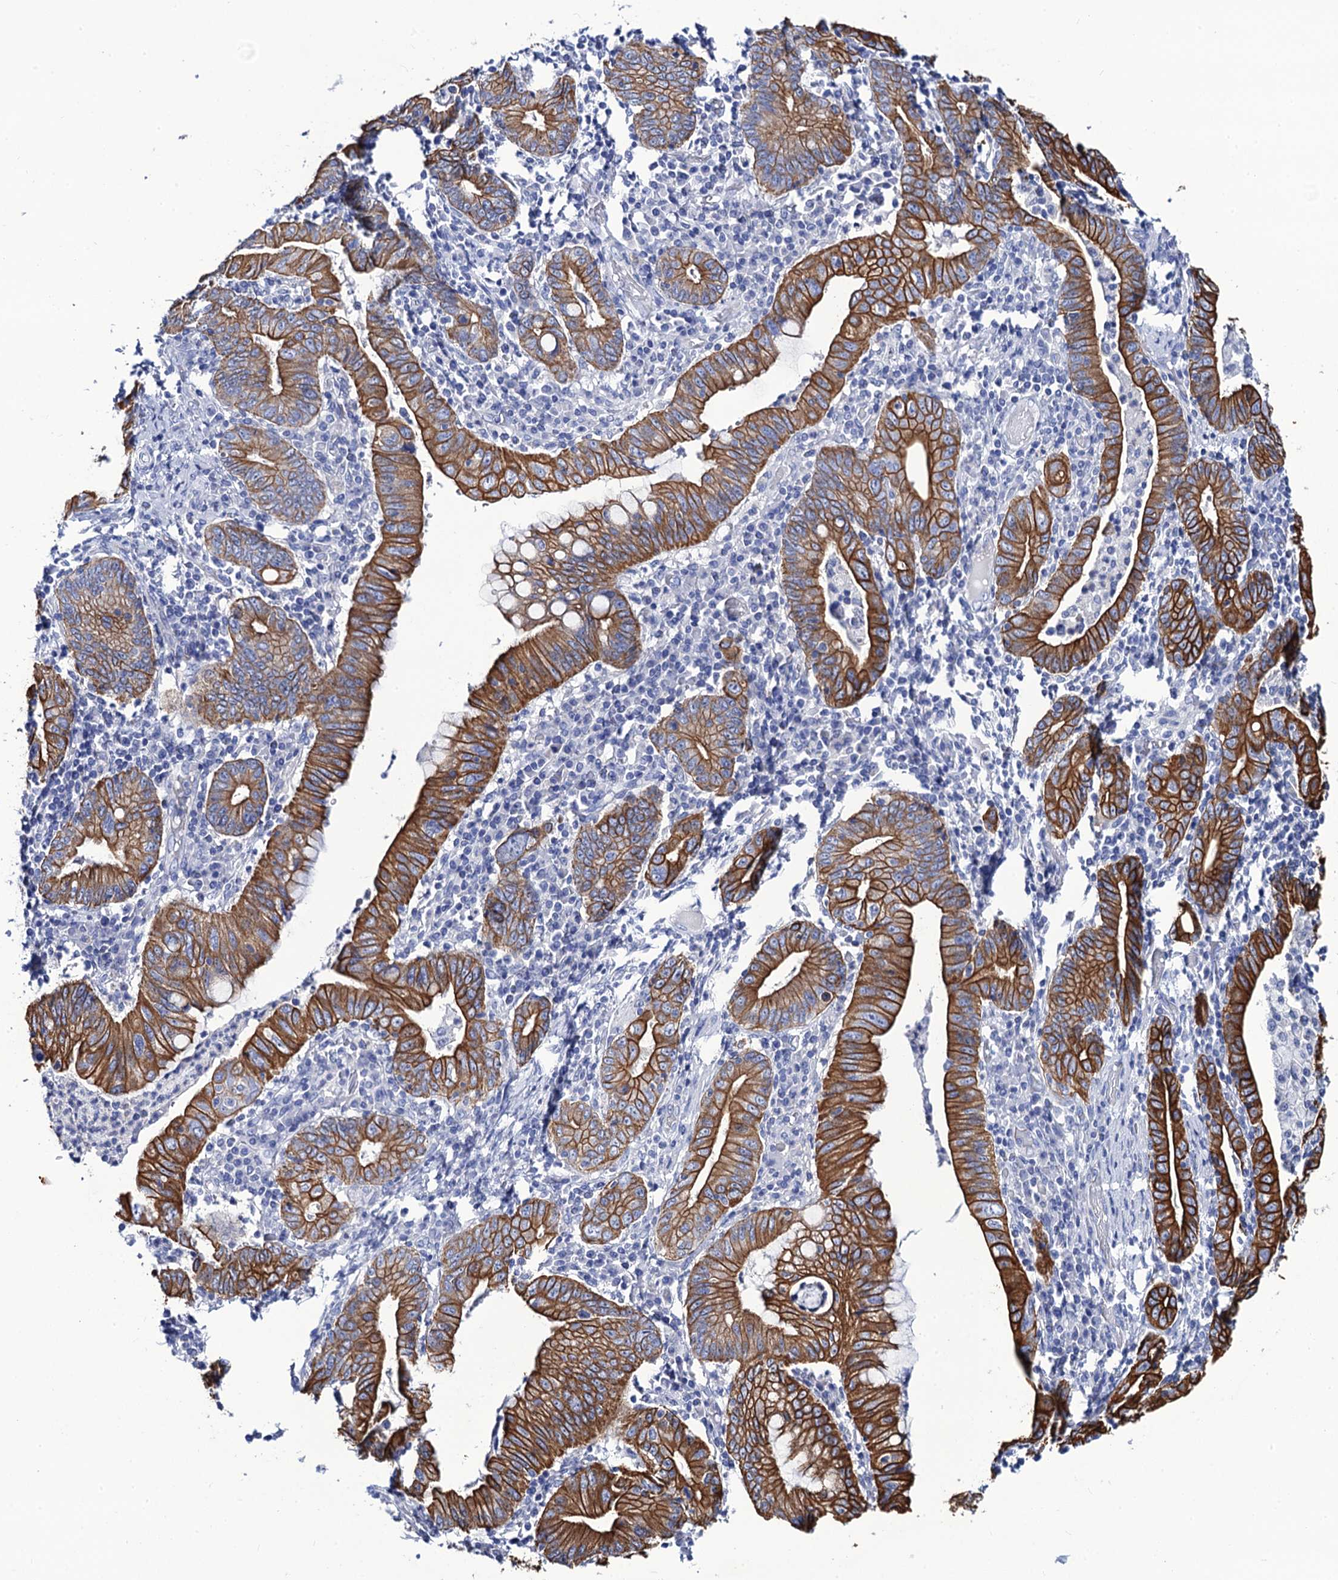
{"staining": {"intensity": "strong", "quantity": ">75%", "location": "cytoplasmic/membranous"}, "tissue": "stomach cancer", "cell_type": "Tumor cells", "image_type": "cancer", "snomed": [{"axis": "morphology", "description": "Normal tissue, NOS"}, {"axis": "morphology", "description": "Adenocarcinoma, NOS"}, {"axis": "topography", "description": "Esophagus"}, {"axis": "topography", "description": "Stomach, upper"}, {"axis": "topography", "description": "Peripheral nerve tissue"}], "caption": "A micrograph showing strong cytoplasmic/membranous positivity in approximately >75% of tumor cells in adenocarcinoma (stomach), as visualized by brown immunohistochemical staining.", "gene": "RAB3IP", "patient": {"sex": "male", "age": 62}}